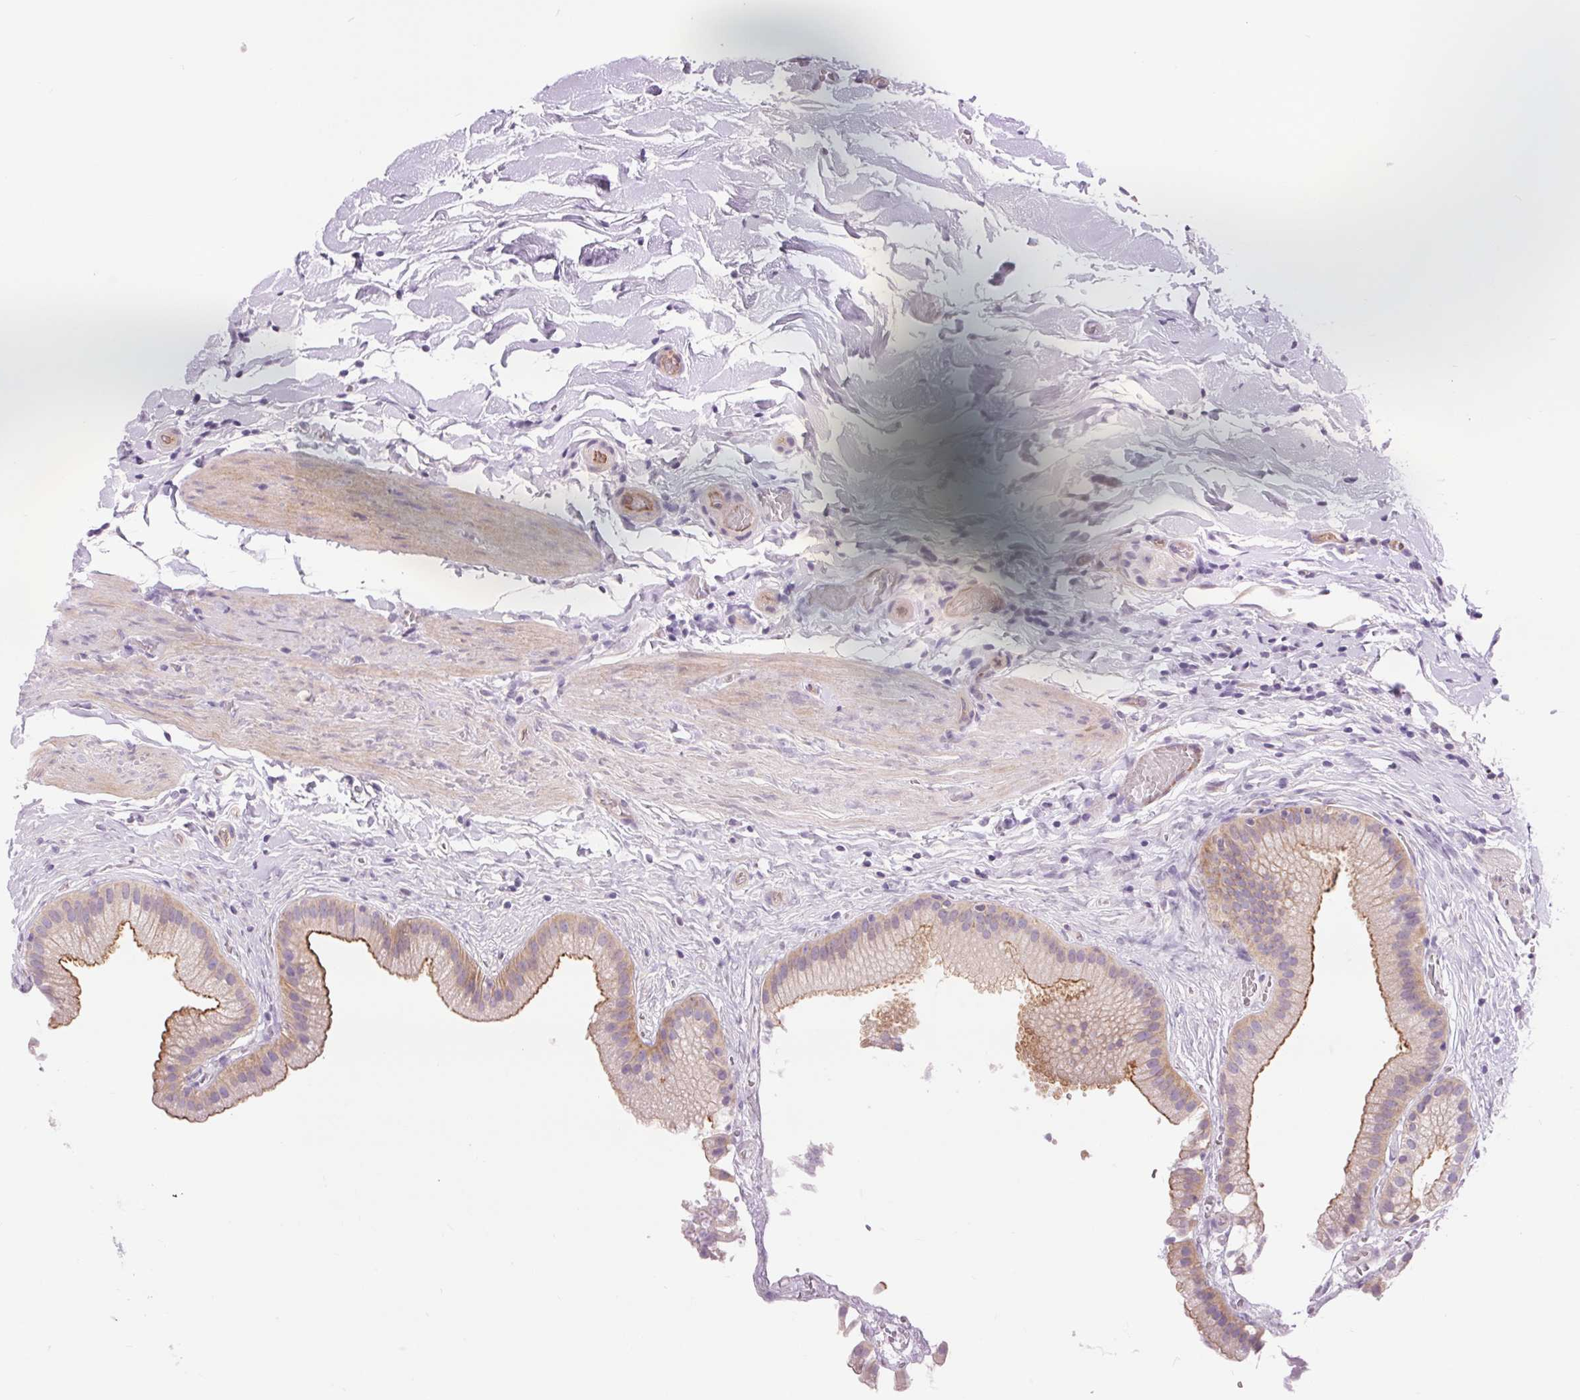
{"staining": {"intensity": "moderate", "quantity": "25%-75%", "location": "cytoplasmic/membranous"}, "tissue": "gallbladder", "cell_type": "Glandular cells", "image_type": "normal", "snomed": [{"axis": "morphology", "description": "Normal tissue, NOS"}, {"axis": "topography", "description": "Gallbladder"}], "caption": "Protein staining displays moderate cytoplasmic/membranous staining in approximately 25%-75% of glandular cells in unremarkable gallbladder. Using DAB (3,3'-diaminobenzidine) (brown) and hematoxylin (blue) stains, captured at high magnification using brightfield microscopy.", "gene": "DIXDC1", "patient": {"sex": "female", "age": 63}}